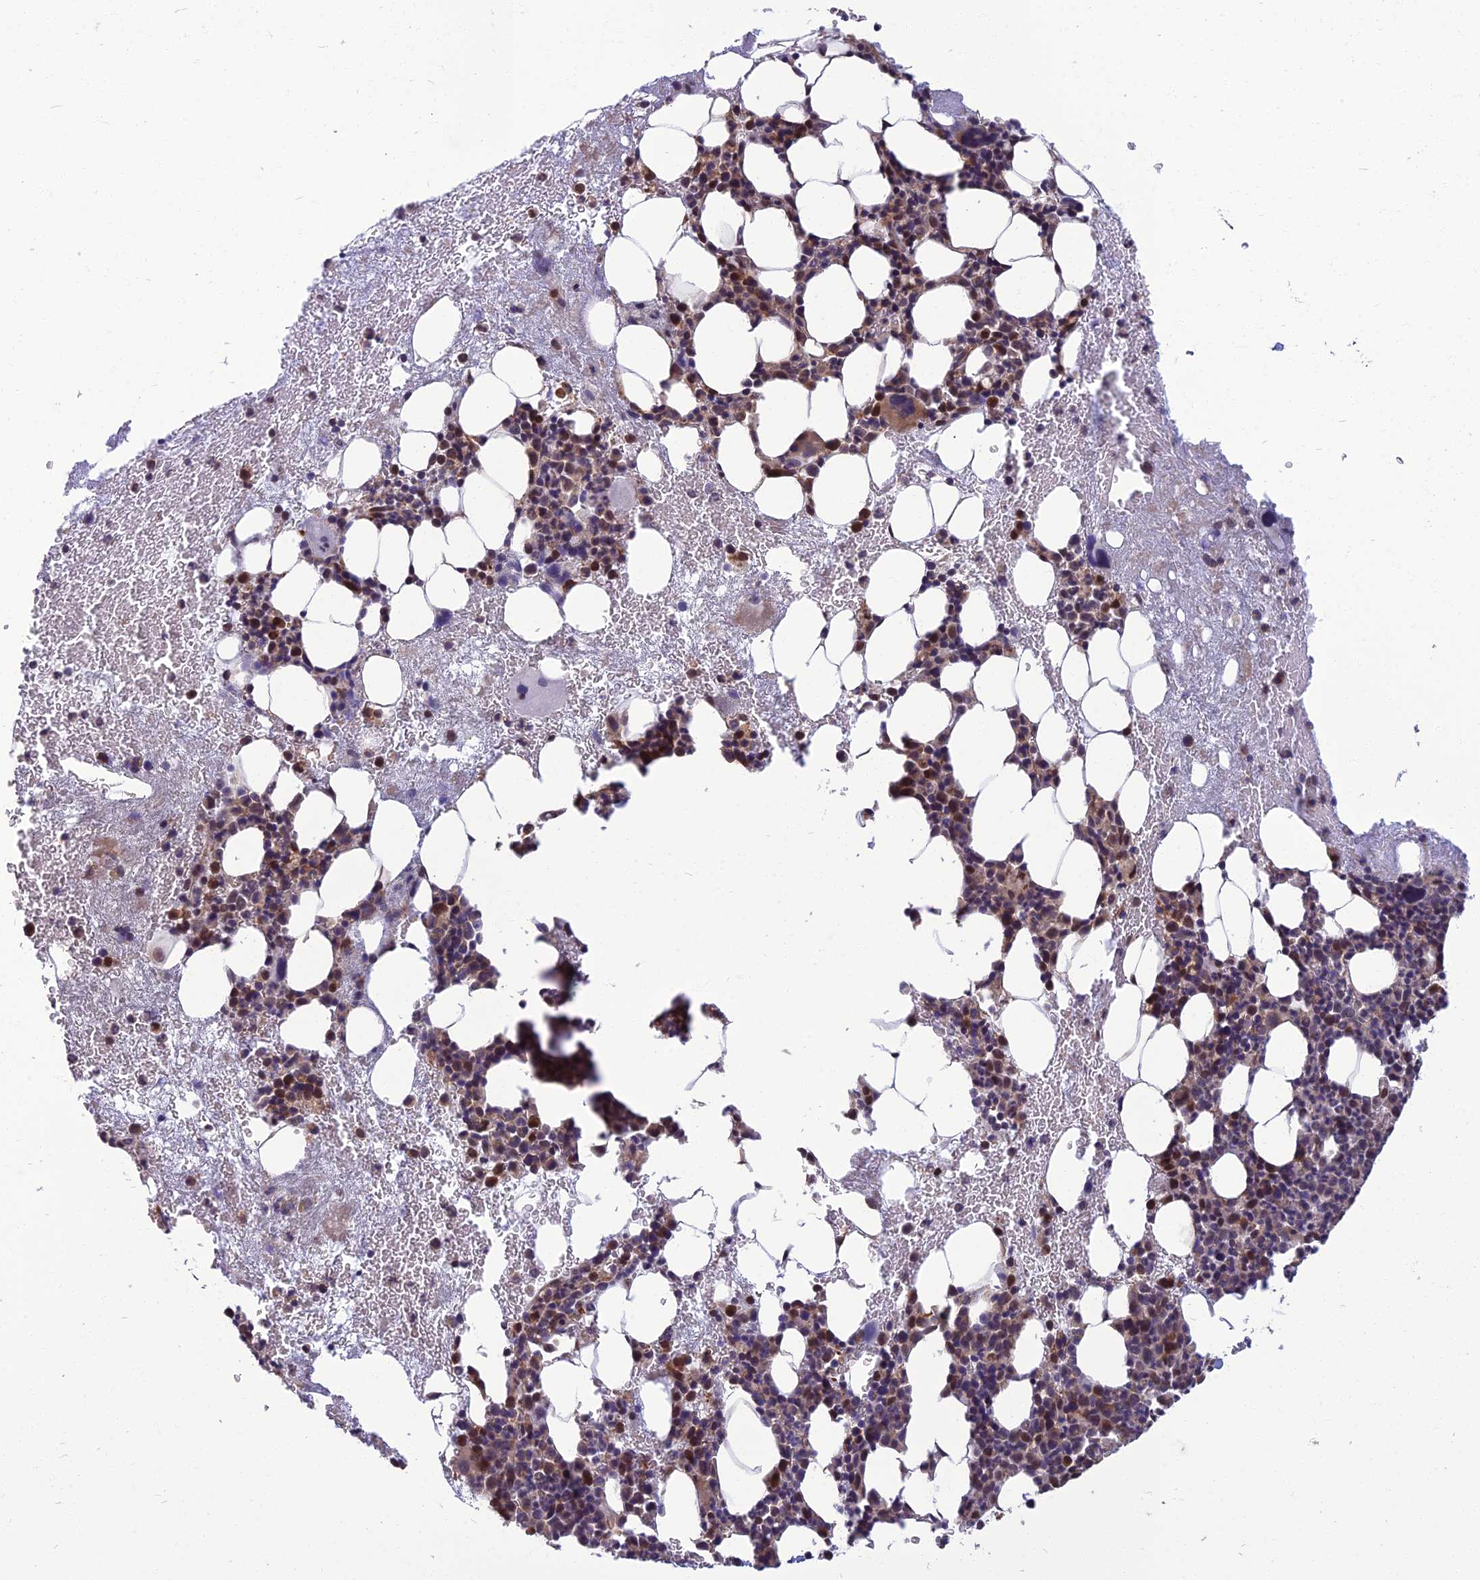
{"staining": {"intensity": "moderate", "quantity": "25%-75%", "location": "cytoplasmic/membranous,nuclear"}, "tissue": "bone marrow", "cell_type": "Hematopoietic cells", "image_type": "normal", "snomed": [{"axis": "morphology", "description": "Normal tissue, NOS"}, {"axis": "topography", "description": "Bone marrow"}], "caption": "Brown immunohistochemical staining in unremarkable bone marrow displays moderate cytoplasmic/membranous,nuclear staining in approximately 25%-75% of hematopoietic cells.", "gene": "NR4A3", "patient": {"sex": "female", "age": 37}}